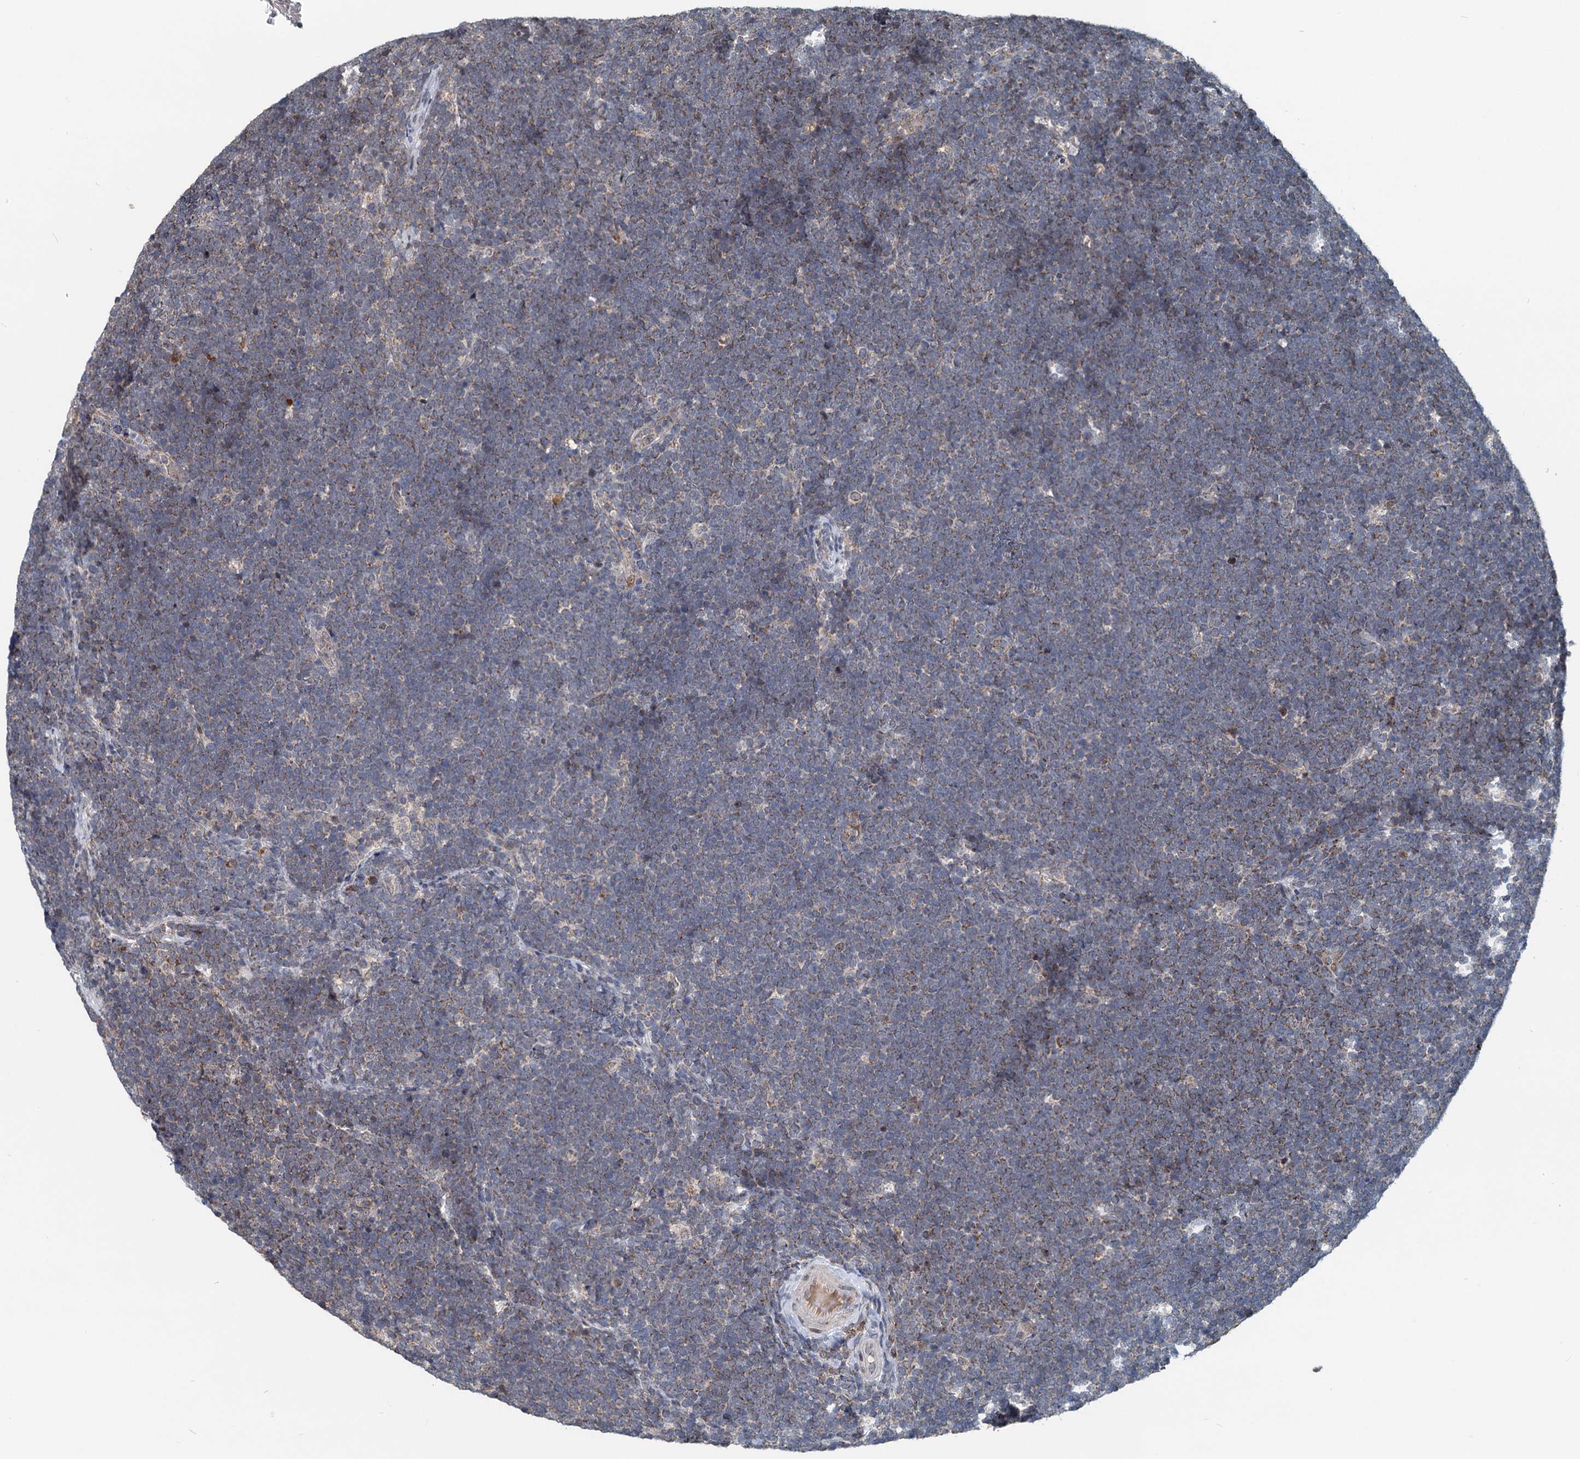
{"staining": {"intensity": "weak", "quantity": "25%-75%", "location": "cytoplasmic/membranous"}, "tissue": "lymphoma", "cell_type": "Tumor cells", "image_type": "cancer", "snomed": [{"axis": "morphology", "description": "Malignant lymphoma, non-Hodgkin's type, High grade"}, {"axis": "topography", "description": "Lymph node"}], "caption": "Lymphoma tissue displays weak cytoplasmic/membranous positivity in approximately 25%-75% of tumor cells", "gene": "RITA1", "patient": {"sex": "male", "age": 13}}